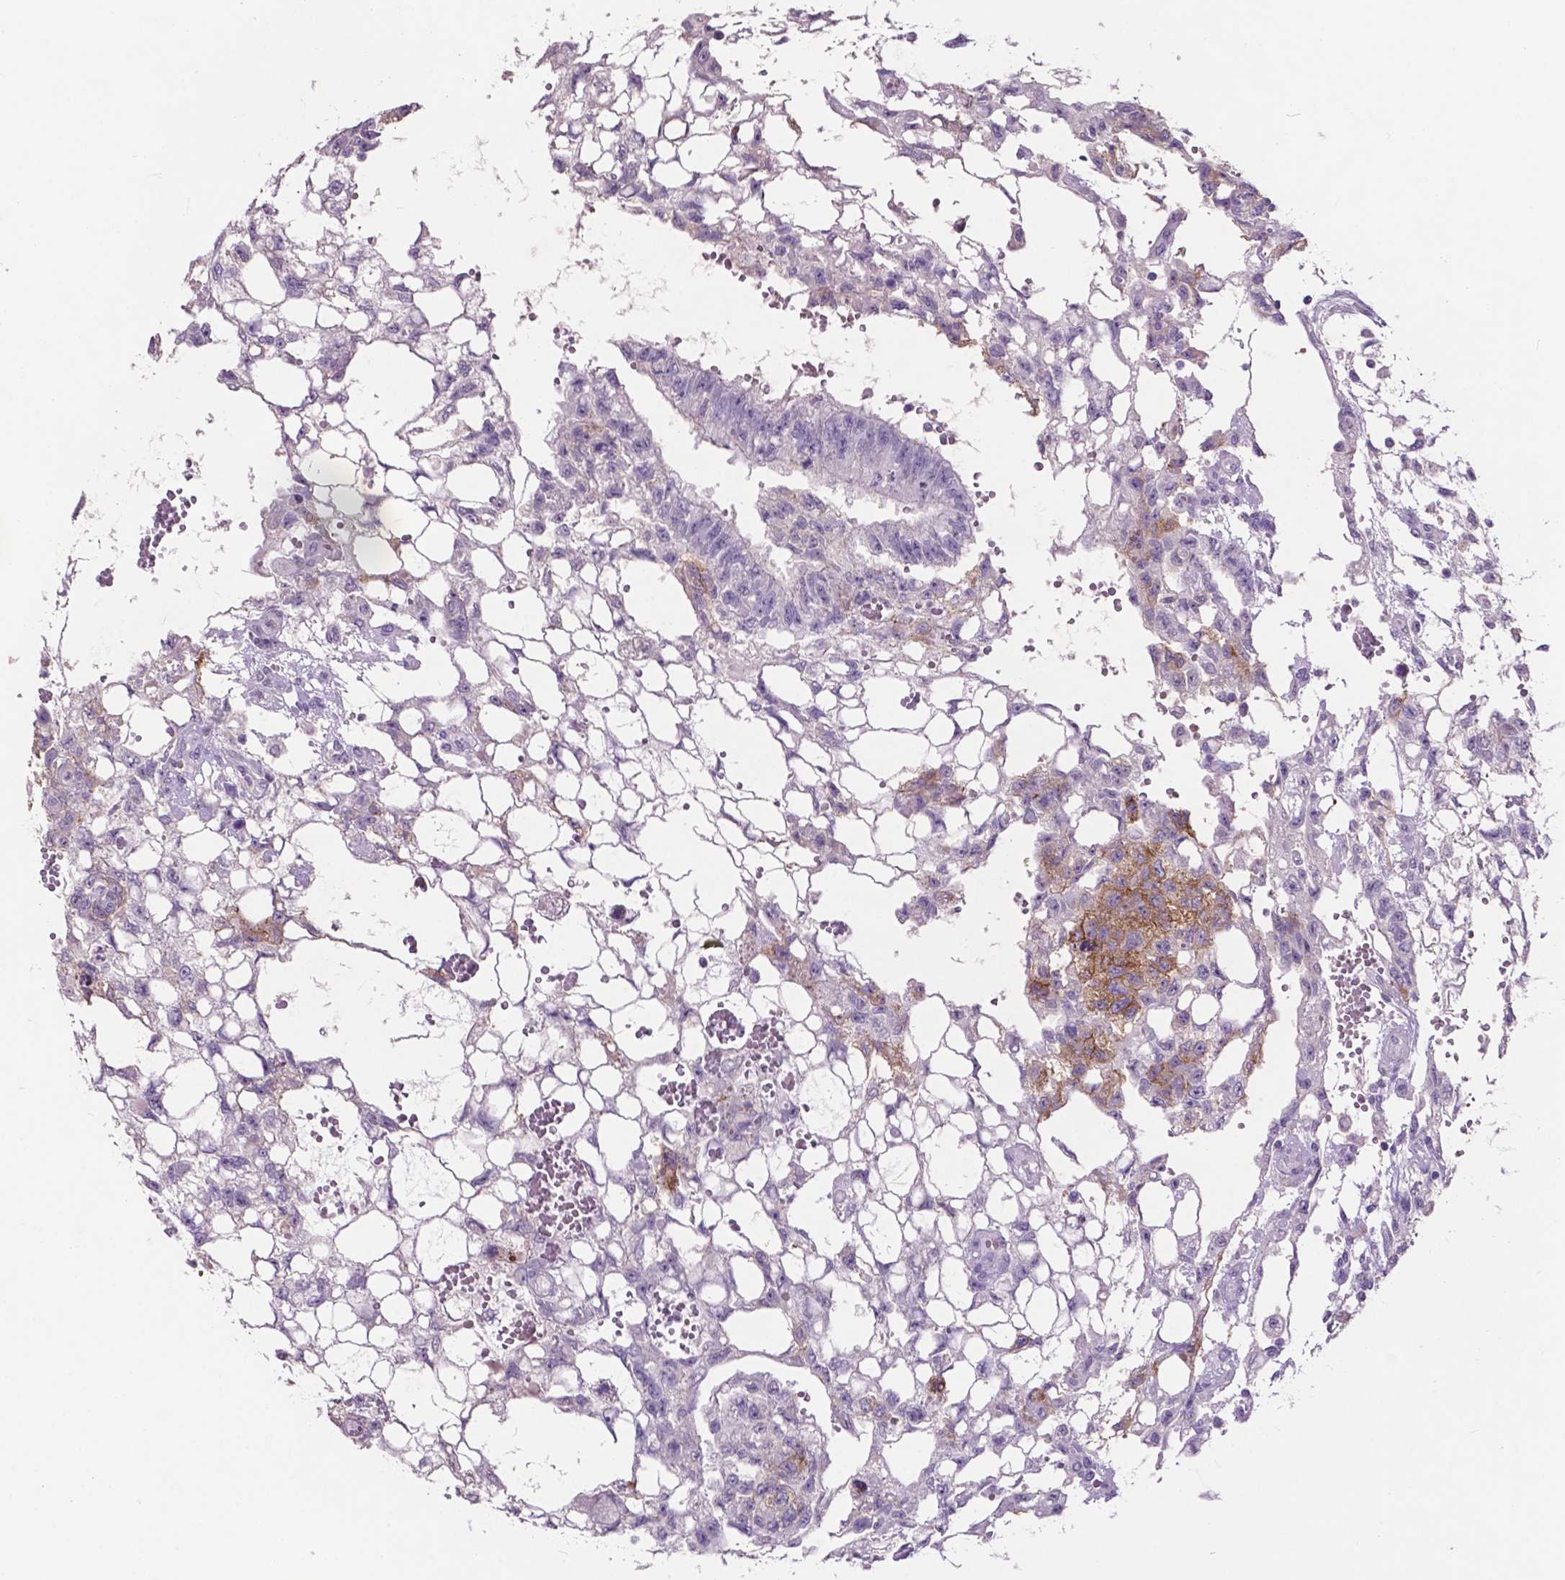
{"staining": {"intensity": "moderate", "quantity": "<25%", "location": "cytoplasmic/membranous"}, "tissue": "testis cancer", "cell_type": "Tumor cells", "image_type": "cancer", "snomed": [{"axis": "morphology", "description": "Carcinoma, Embryonal, NOS"}, {"axis": "topography", "description": "Testis"}], "caption": "About <25% of tumor cells in embryonal carcinoma (testis) display moderate cytoplasmic/membranous protein positivity as visualized by brown immunohistochemical staining.", "gene": "PLSCR1", "patient": {"sex": "male", "age": 32}}